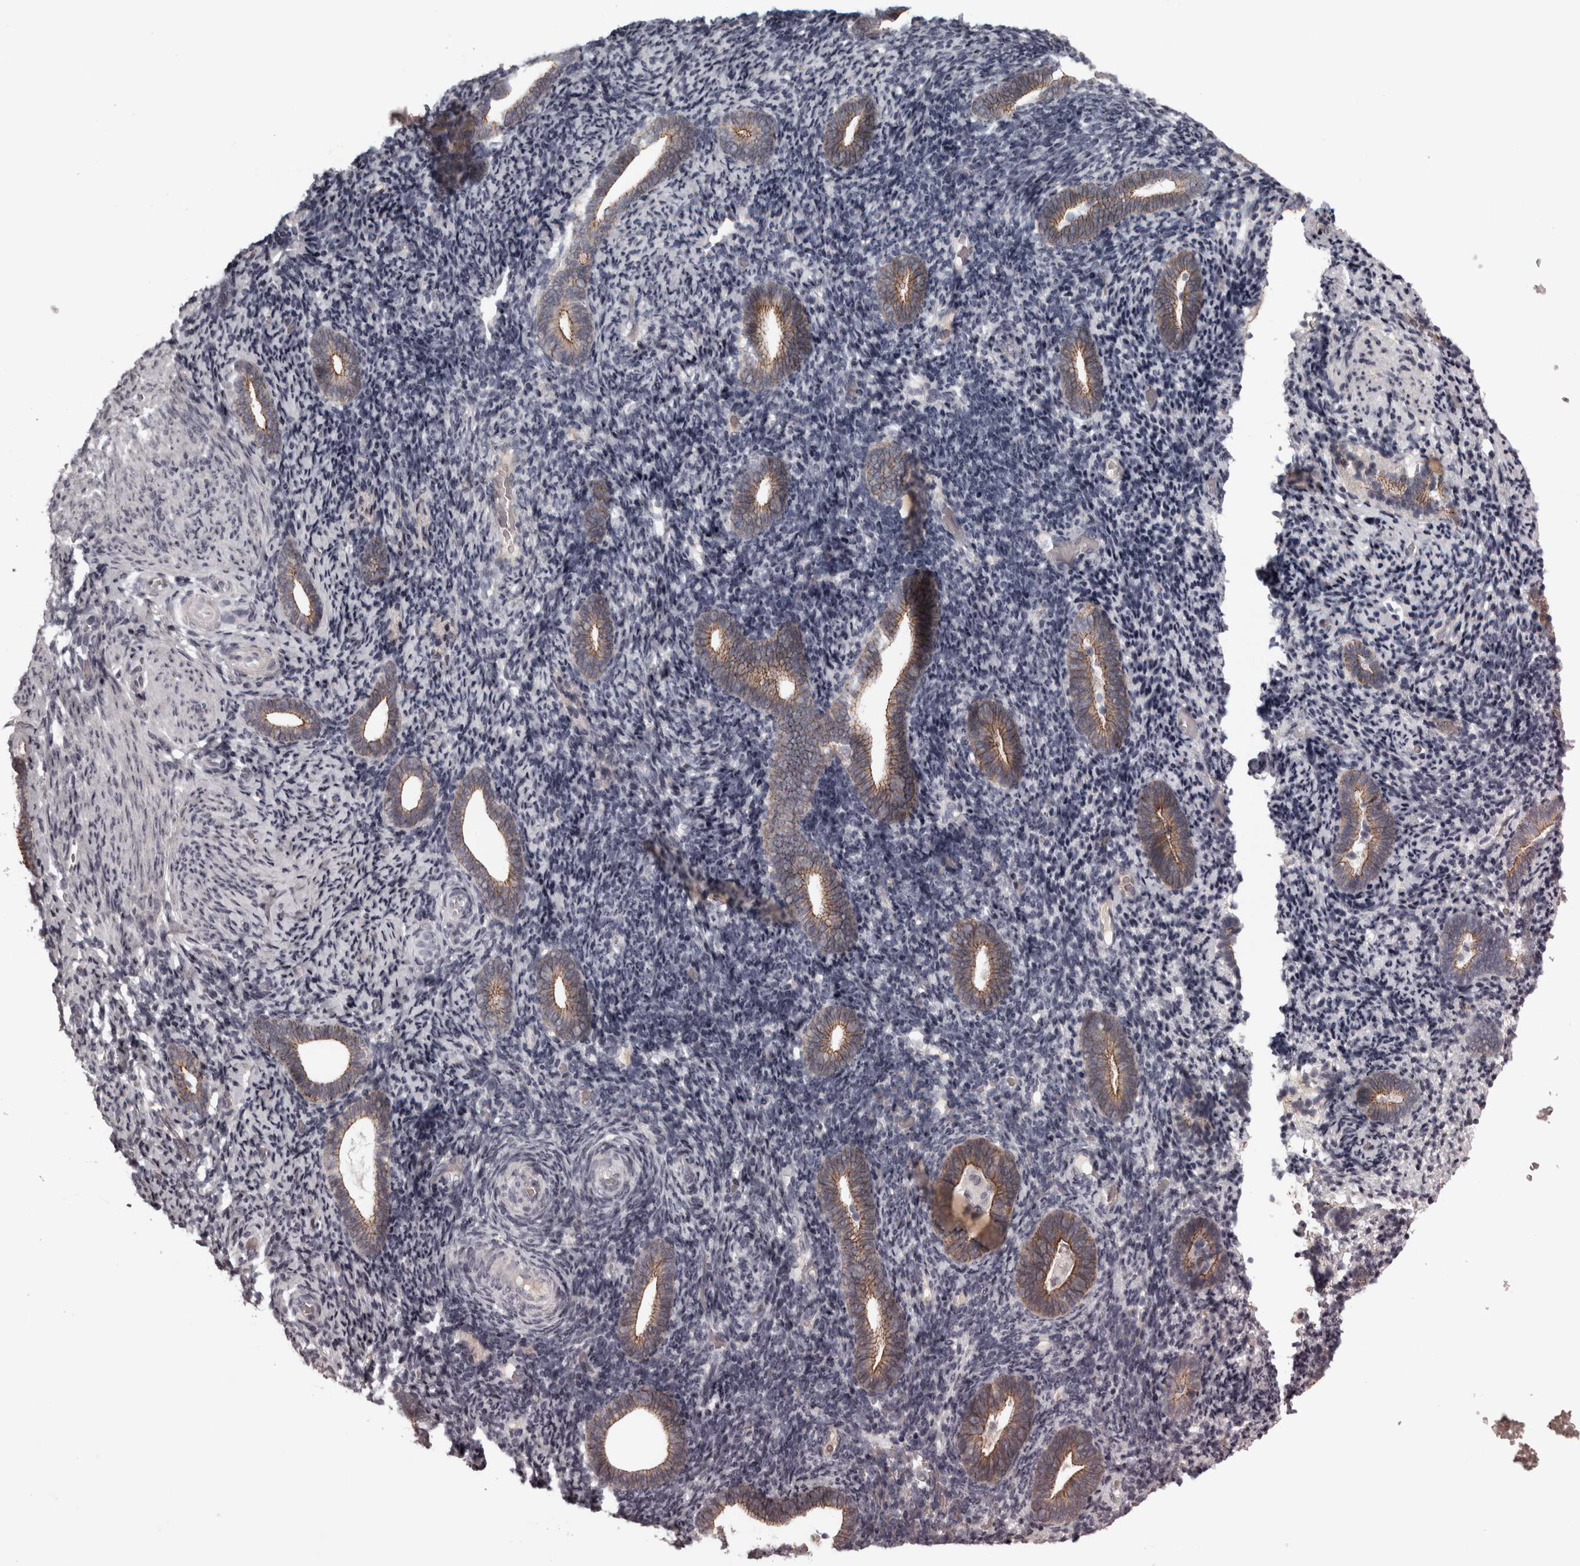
{"staining": {"intensity": "negative", "quantity": "none", "location": "none"}, "tissue": "endometrium", "cell_type": "Cells in endometrial stroma", "image_type": "normal", "snomed": [{"axis": "morphology", "description": "Normal tissue, NOS"}, {"axis": "topography", "description": "Endometrium"}], "caption": "DAB immunohistochemical staining of benign human endometrium reveals no significant expression in cells in endometrial stroma.", "gene": "PCDH17", "patient": {"sex": "female", "age": 51}}